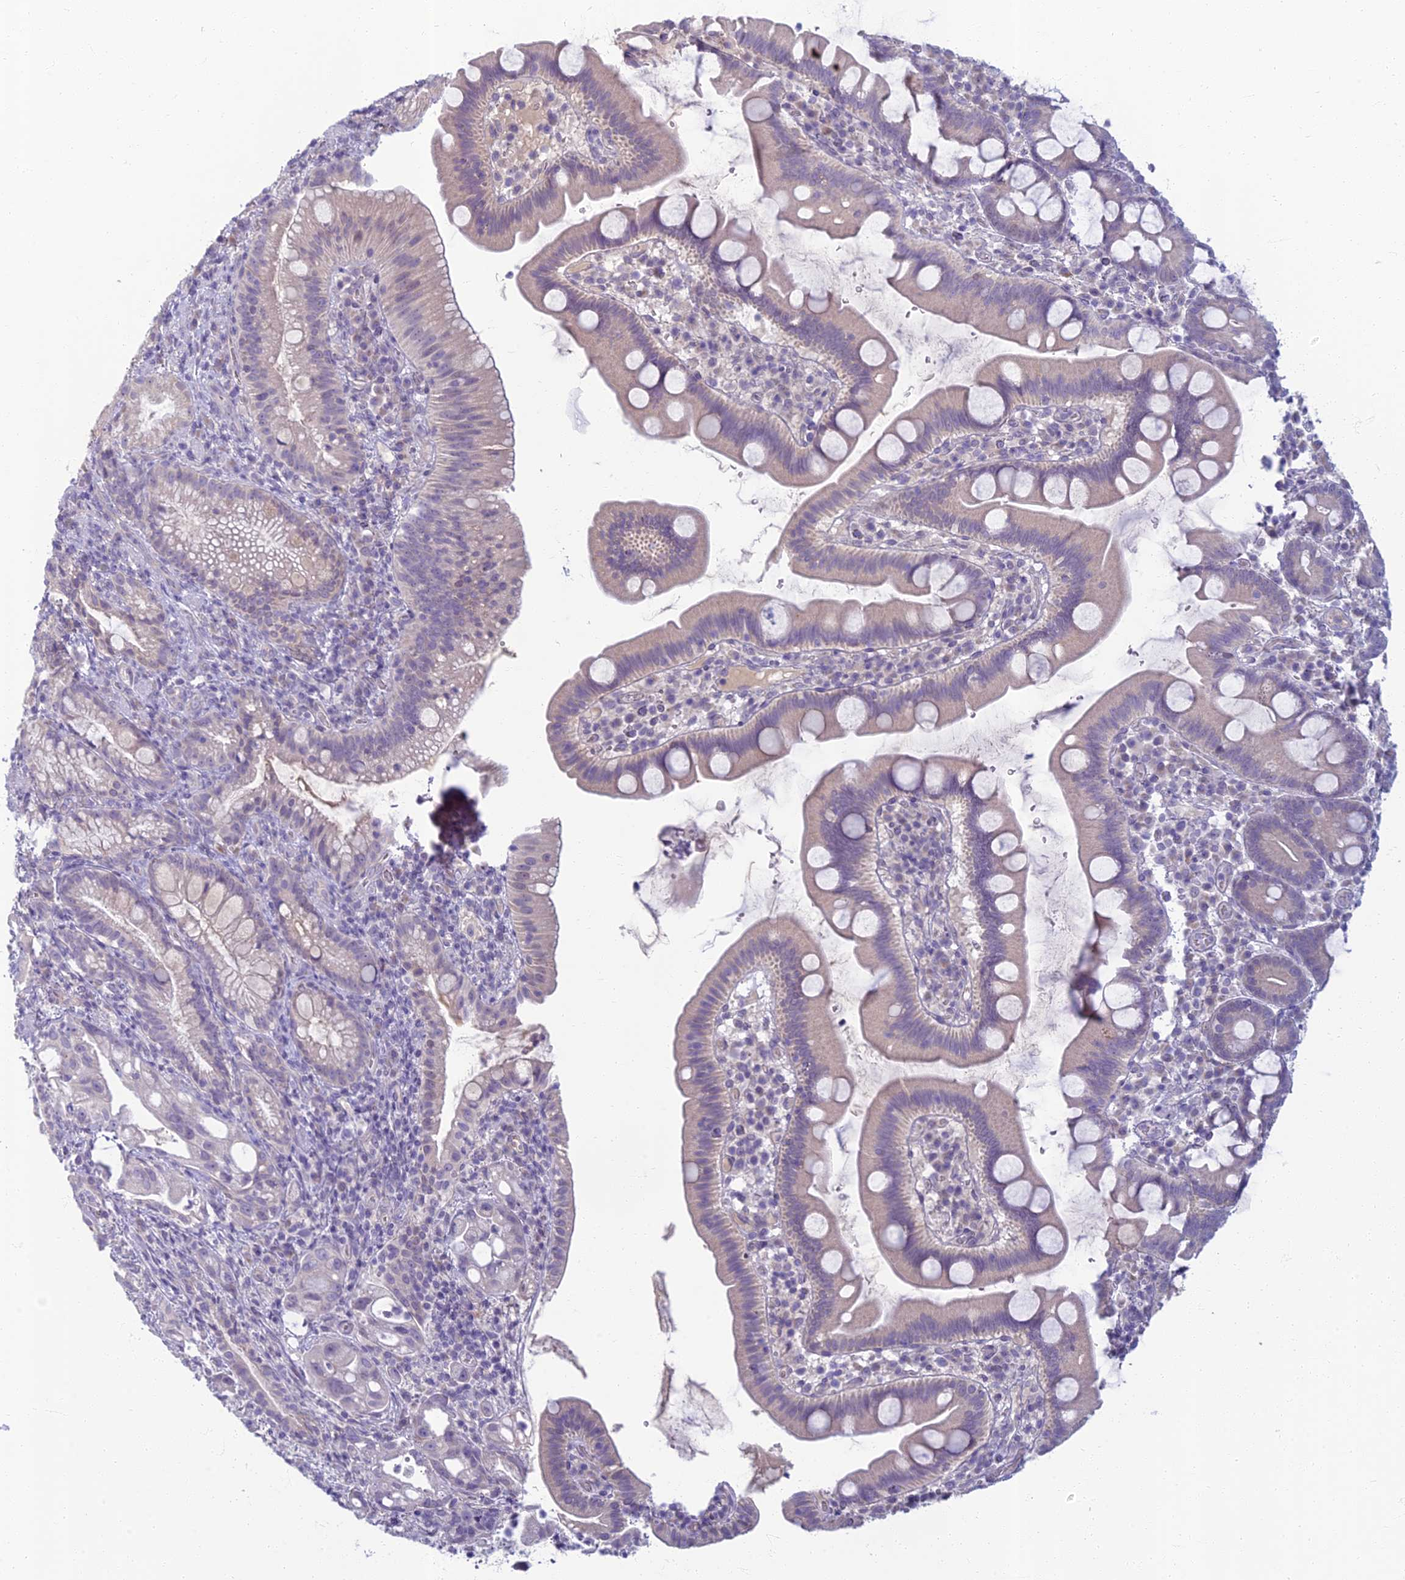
{"staining": {"intensity": "negative", "quantity": "none", "location": "none"}, "tissue": "pancreatic cancer", "cell_type": "Tumor cells", "image_type": "cancer", "snomed": [{"axis": "morphology", "description": "Adenocarcinoma, NOS"}, {"axis": "topography", "description": "Pancreas"}], "caption": "Pancreatic adenocarcinoma stained for a protein using IHC displays no expression tumor cells.", "gene": "SLC25A41", "patient": {"sex": "male", "age": 68}}